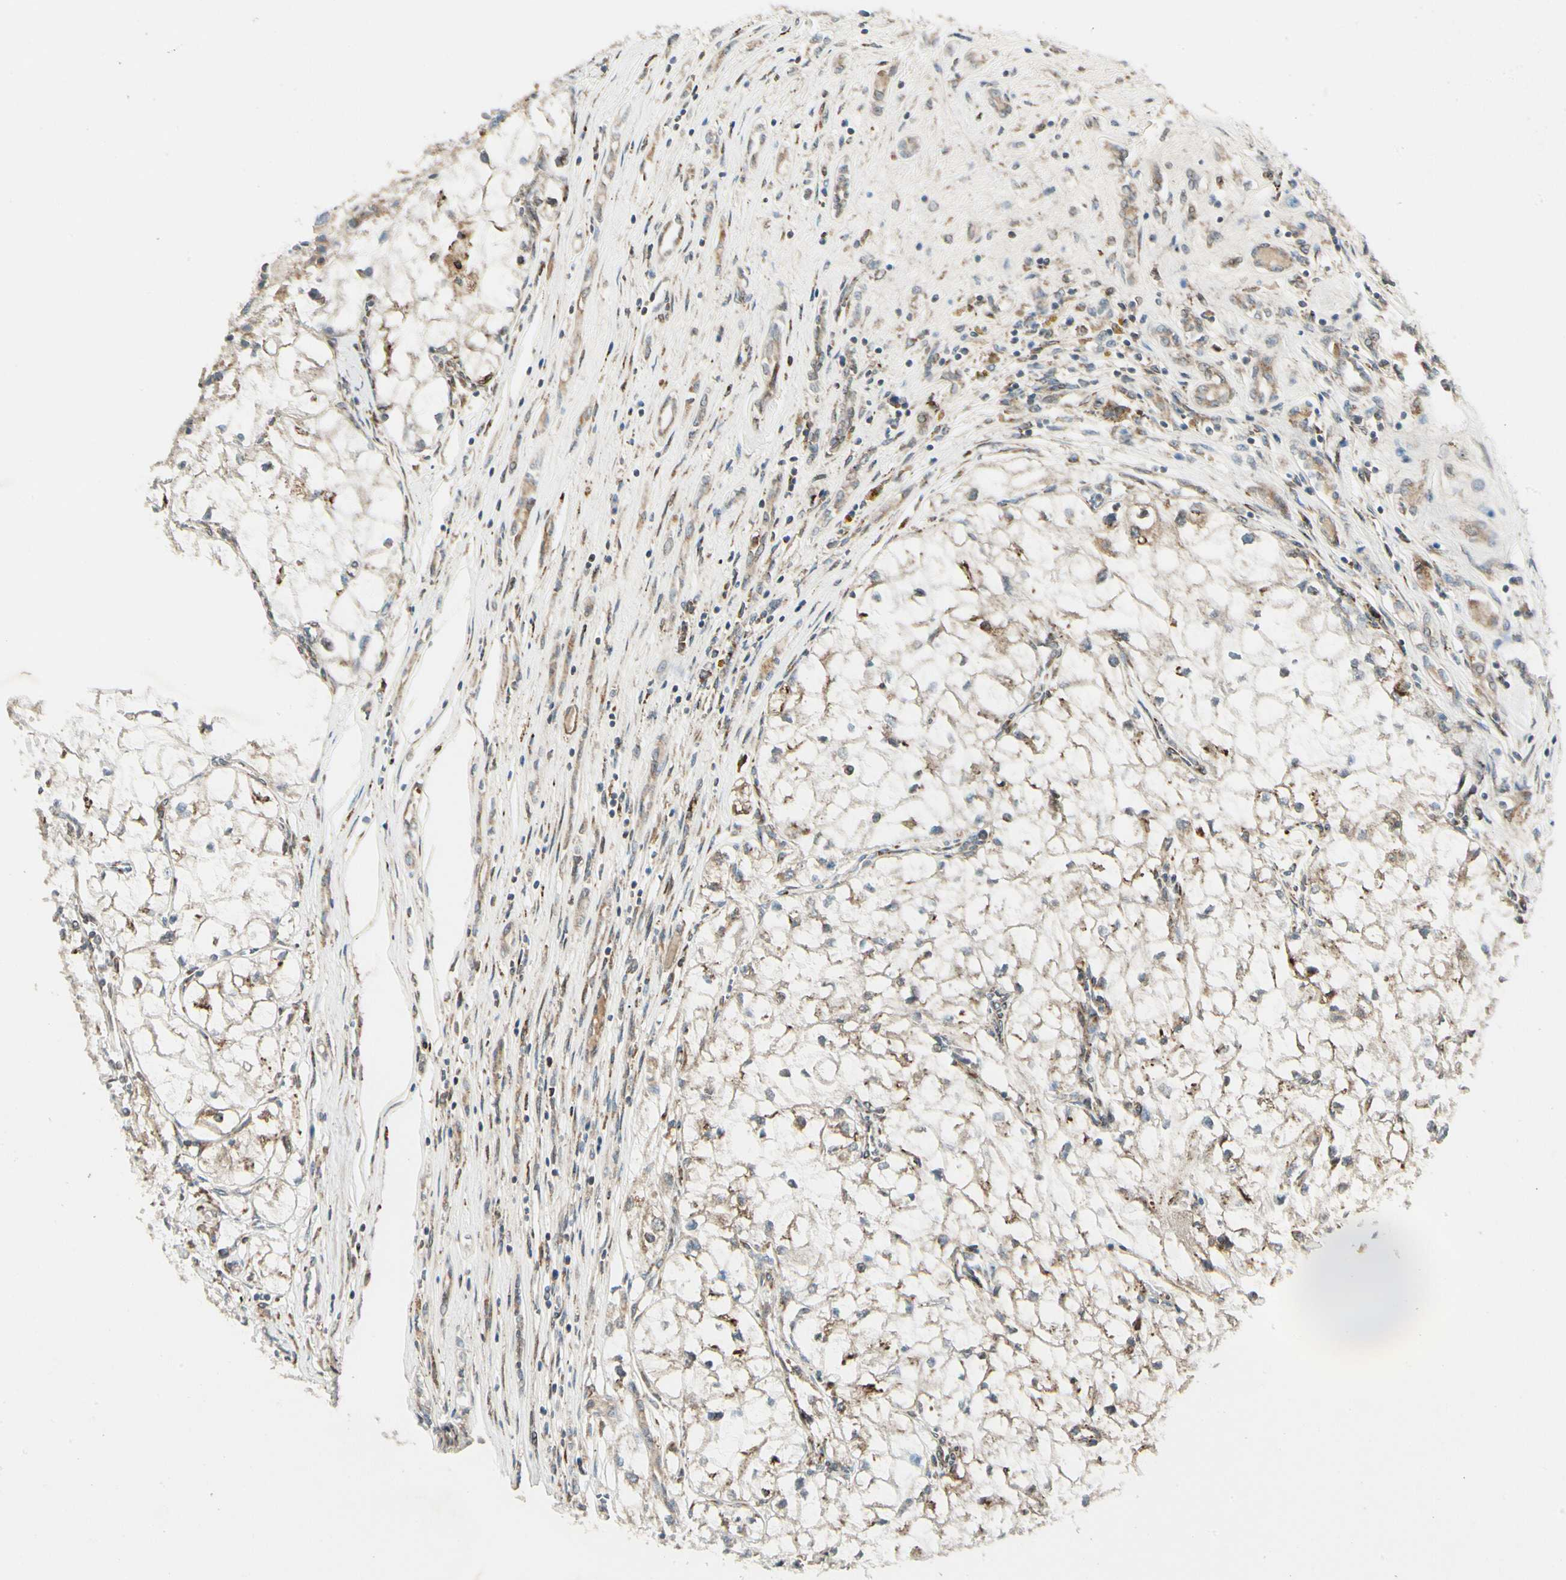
{"staining": {"intensity": "weak", "quantity": ">75%", "location": "cytoplasmic/membranous"}, "tissue": "renal cancer", "cell_type": "Tumor cells", "image_type": "cancer", "snomed": [{"axis": "morphology", "description": "Adenocarcinoma, NOS"}, {"axis": "topography", "description": "Kidney"}], "caption": "This photomicrograph reveals renal cancer (adenocarcinoma) stained with immunohistochemistry to label a protein in brown. The cytoplasmic/membranous of tumor cells show weak positivity for the protein. Nuclei are counter-stained blue.", "gene": "MRPL9", "patient": {"sex": "female", "age": 70}}